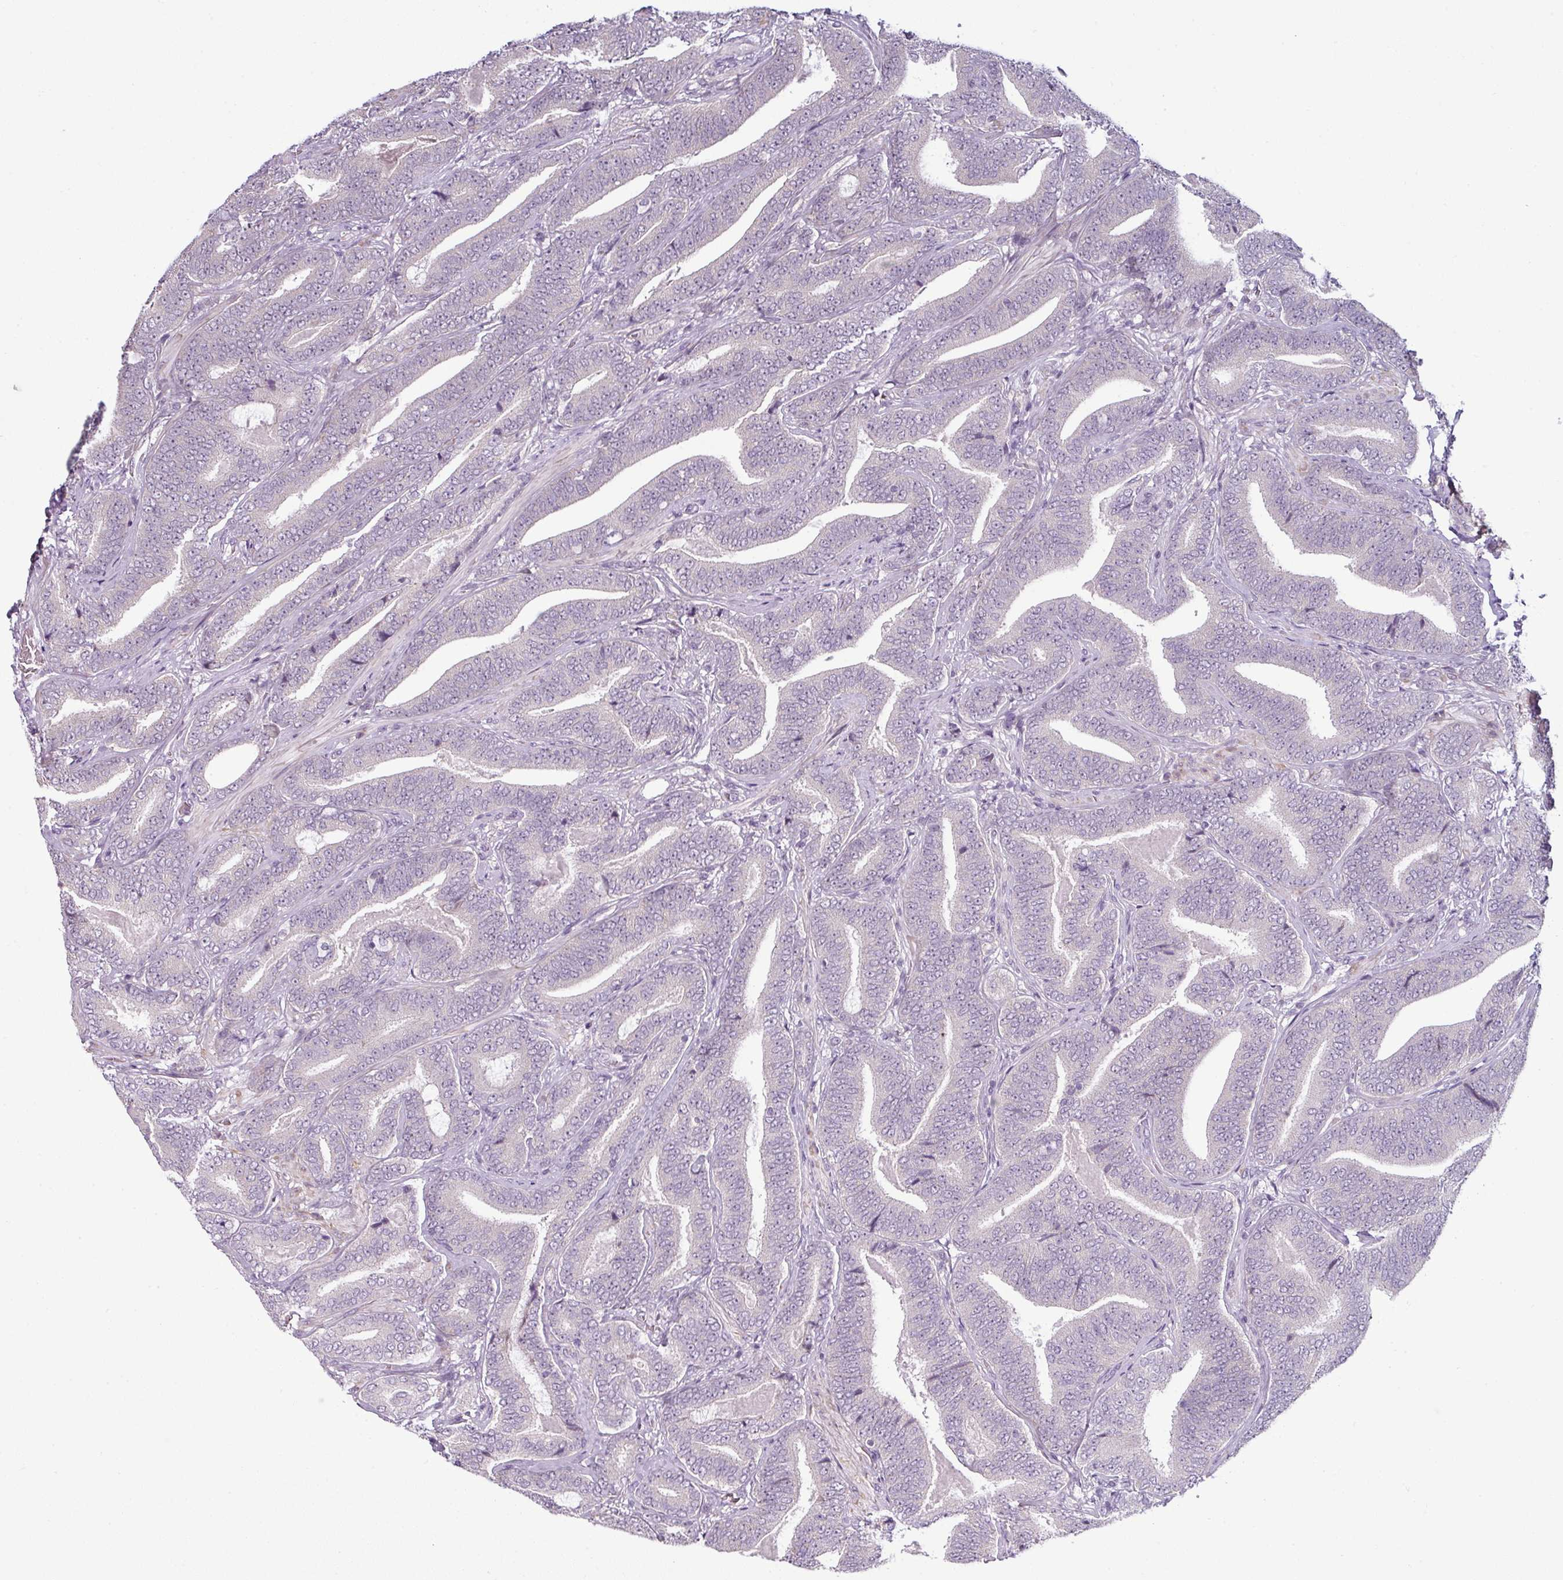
{"staining": {"intensity": "negative", "quantity": "none", "location": "none"}, "tissue": "prostate cancer", "cell_type": "Tumor cells", "image_type": "cancer", "snomed": [{"axis": "morphology", "description": "Adenocarcinoma, Low grade"}, {"axis": "topography", "description": "Prostate and seminal vesicle, NOS"}], "caption": "Immunohistochemistry (IHC) photomicrograph of neoplastic tissue: adenocarcinoma (low-grade) (prostate) stained with DAB exhibits no significant protein expression in tumor cells.", "gene": "OR52D1", "patient": {"sex": "male", "age": 61}}